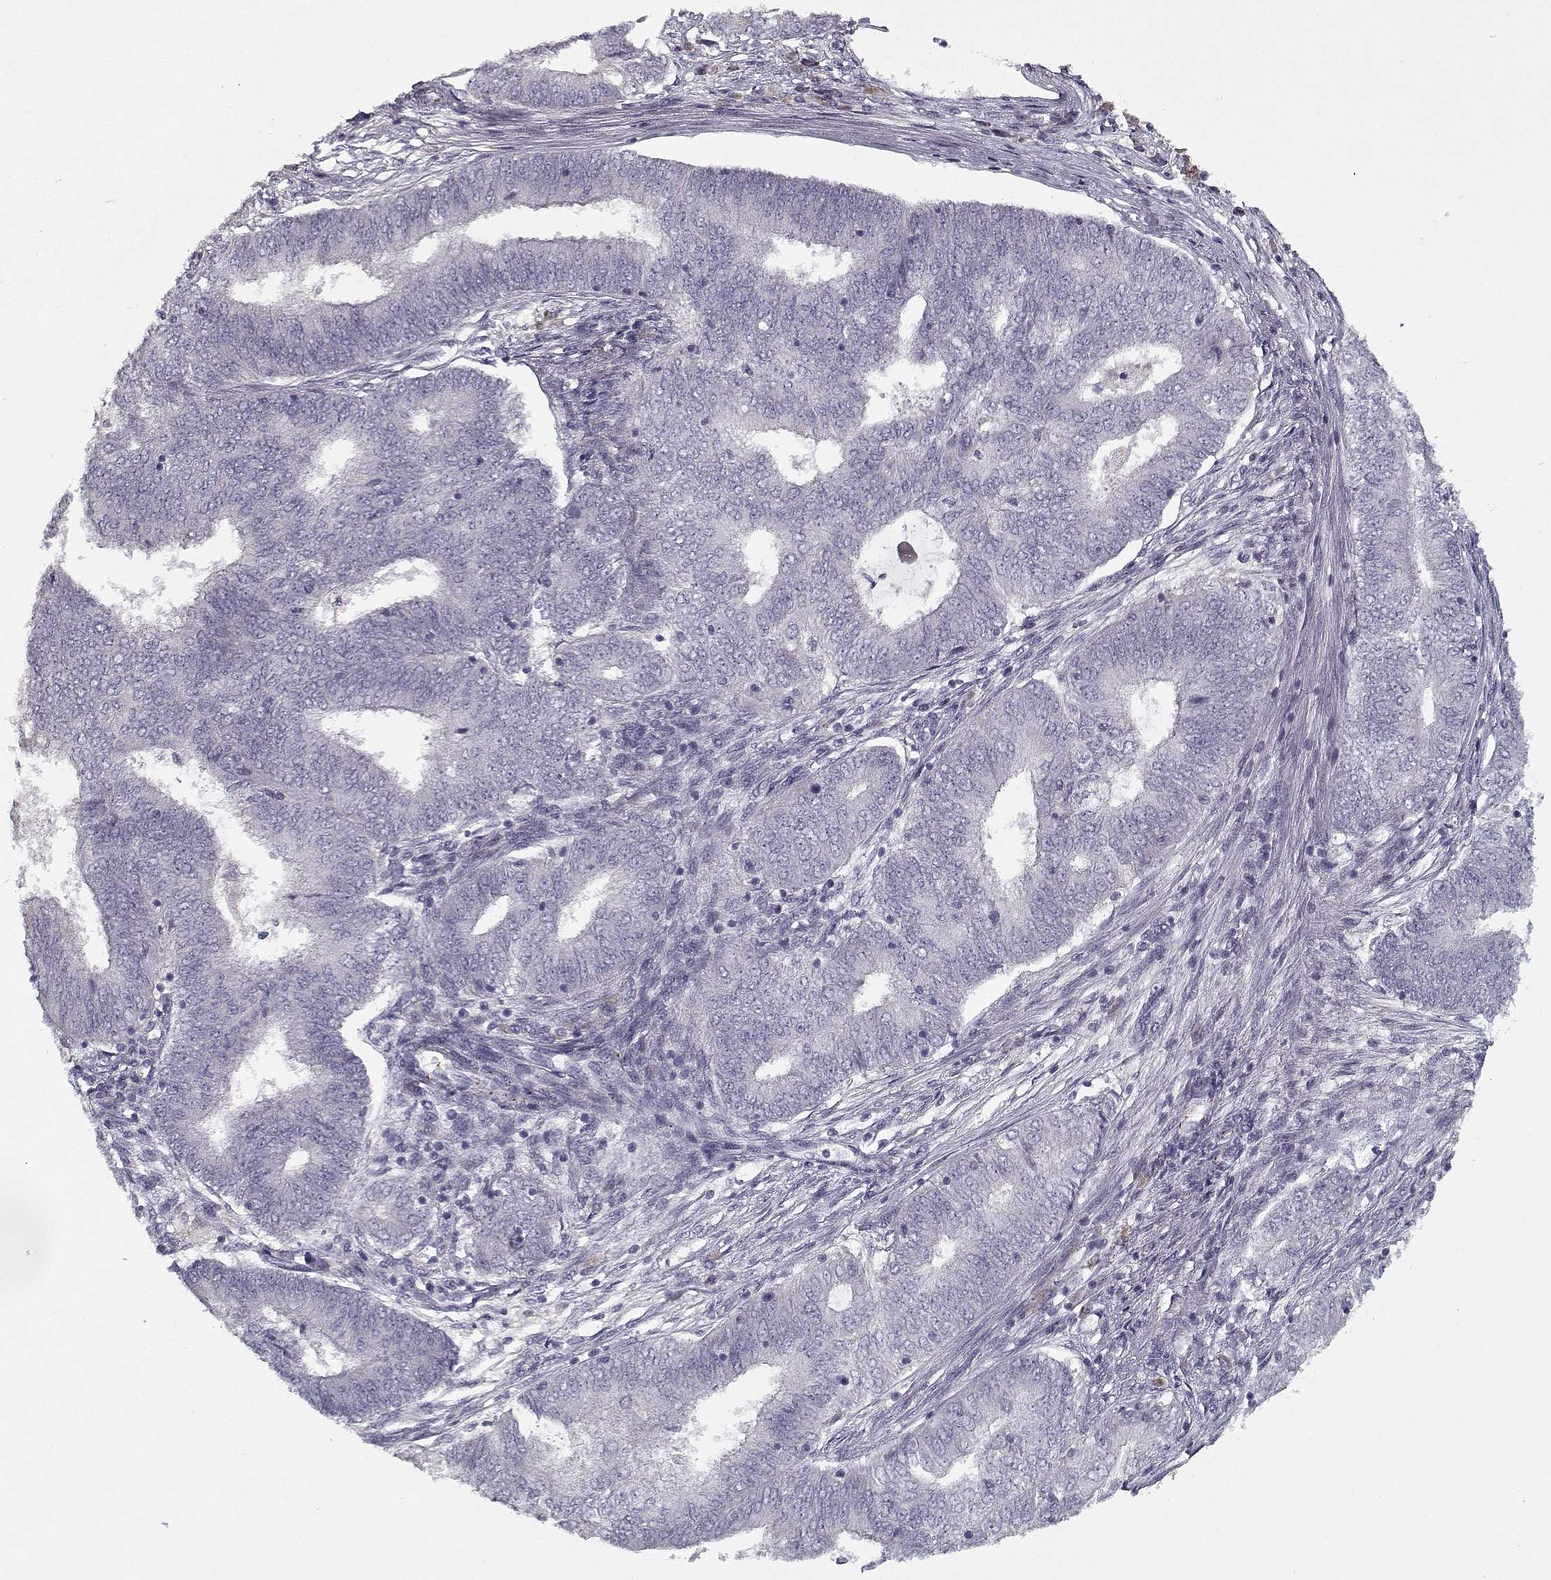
{"staining": {"intensity": "negative", "quantity": "none", "location": "none"}, "tissue": "endometrial cancer", "cell_type": "Tumor cells", "image_type": "cancer", "snomed": [{"axis": "morphology", "description": "Adenocarcinoma, NOS"}, {"axis": "topography", "description": "Endometrium"}], "caption": "A histopathology image of endometrial cancer (adenocarcinoma) stained for a protein exhibits no brown staining in tumor cells.", "gene": "UNC13D", "patient": {"sex": "female", "age": 62}}